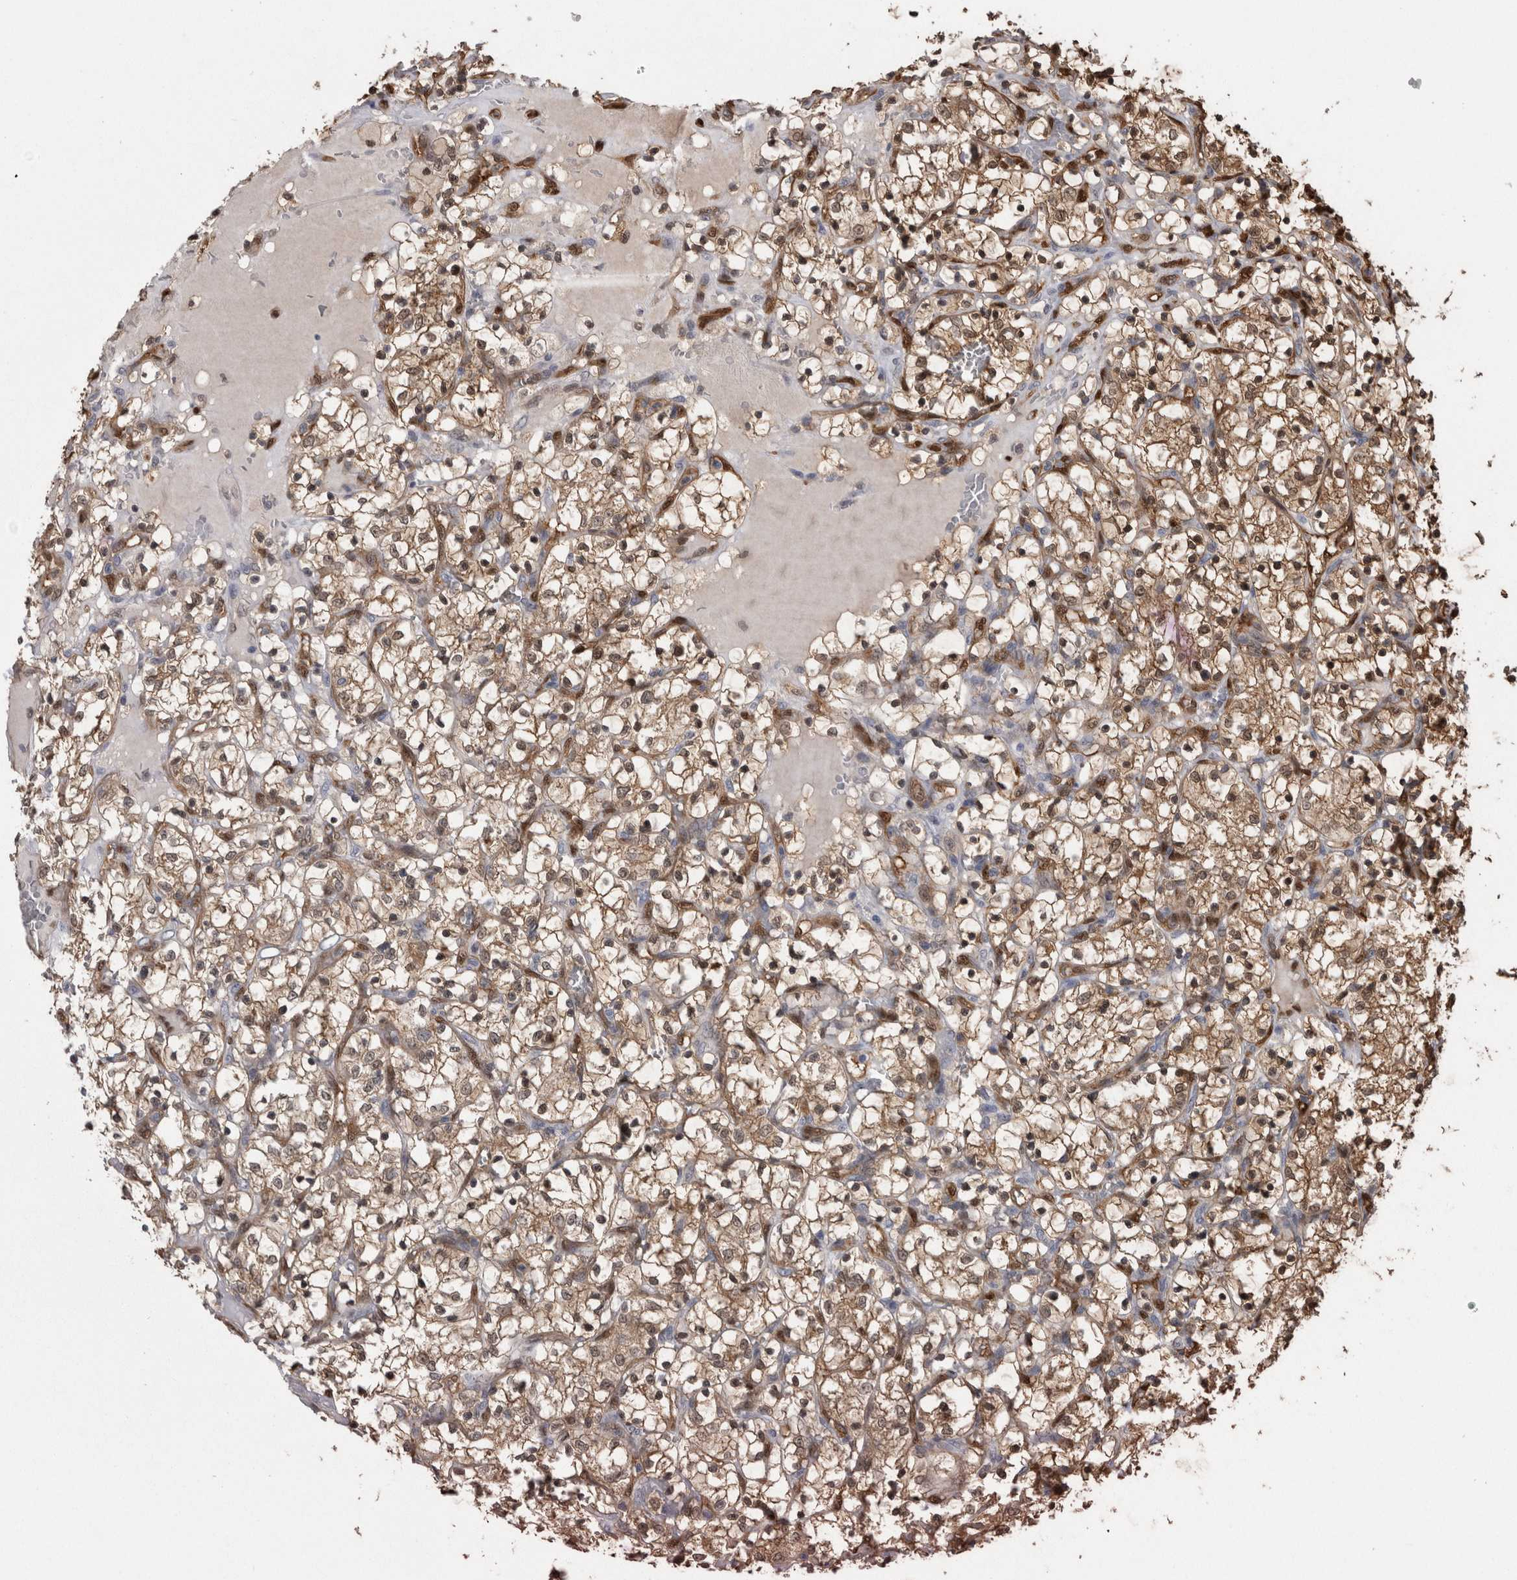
{"staining": {"intensity": "weak", "quantity": ">75%", "location": "cytoplasmic/membranous,nuclear"}, "tissue": "renal cancer", "cell_type": "Tumor cells", "image_type": "cancer", "snomed": [{"axis": "morphology", "description": "Adenocarcinoma, NOS"}, {"axis": "topography", "description": "Kidney"}], "caption": "A low amount of weak cytoplasmic/membranous and nuclear positivity is present in approximately >75% of tumor cells in adenocarcinoma (renal) tissue.", "gene": "LXN", "patient": {"sex": "female", "age": 69}}